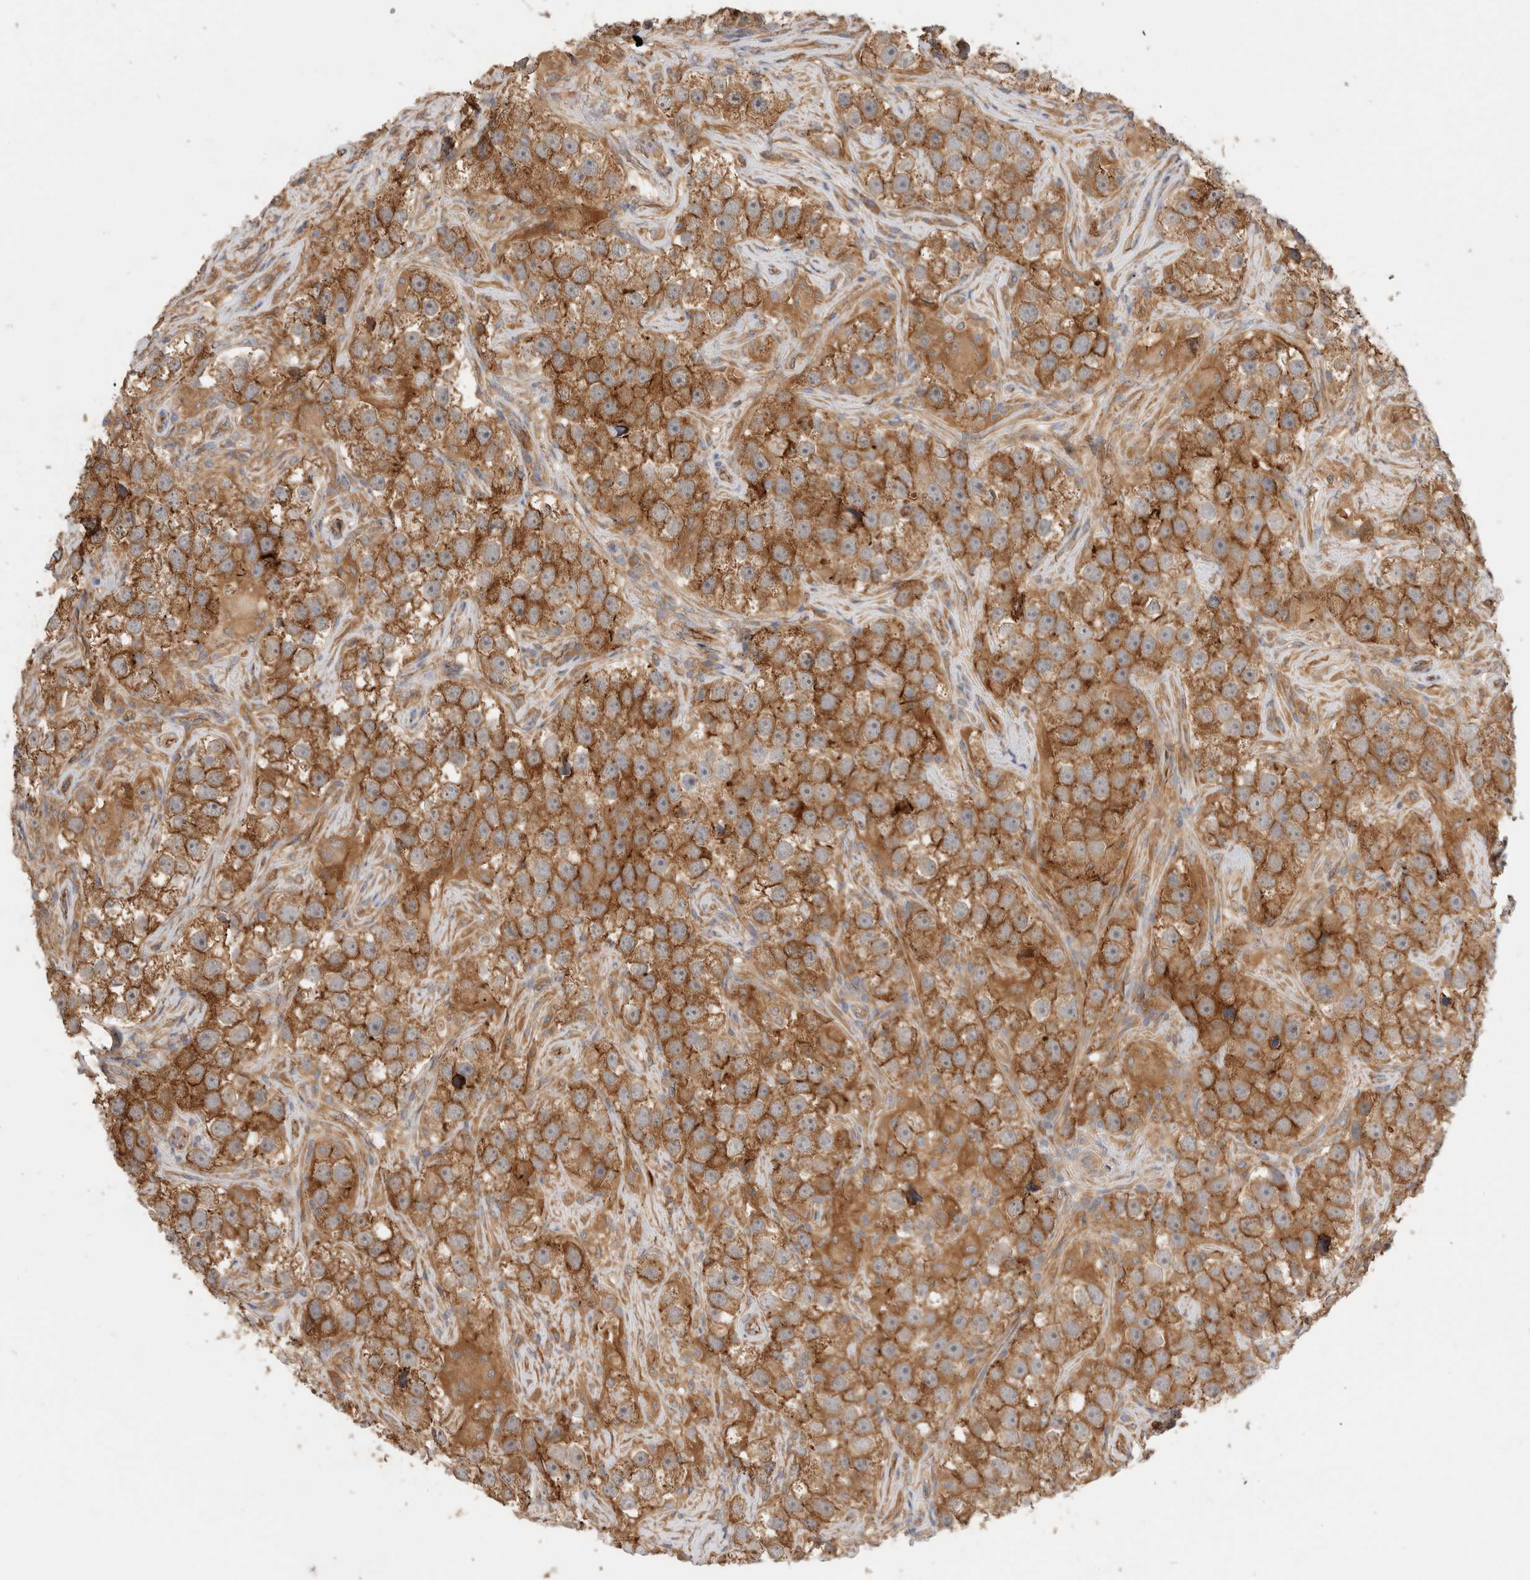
{"staining": {"intensity": "strong", "quantity": ">75%", "location": "cytoplasmic/membranous"}, "tissue": "testis cancer", "cell_type": "Tumor cells", "image_type": "cancer", "snomed": [{"axis": "morphology", "description": "Seminoma, NOS"}, {"axis": "topography", "description": "Testis"}], "caption": "Immunohistochemistry of testis cancer shows high levels of strong cytoplasmic/membranous staining in approximately >75% of tumor cells. Immunohistochemistry stains the protein of interest in brown and the nuclei are stained blue.", "gene": "SGK3", "patient": {"sex": "male", "age": 49}}